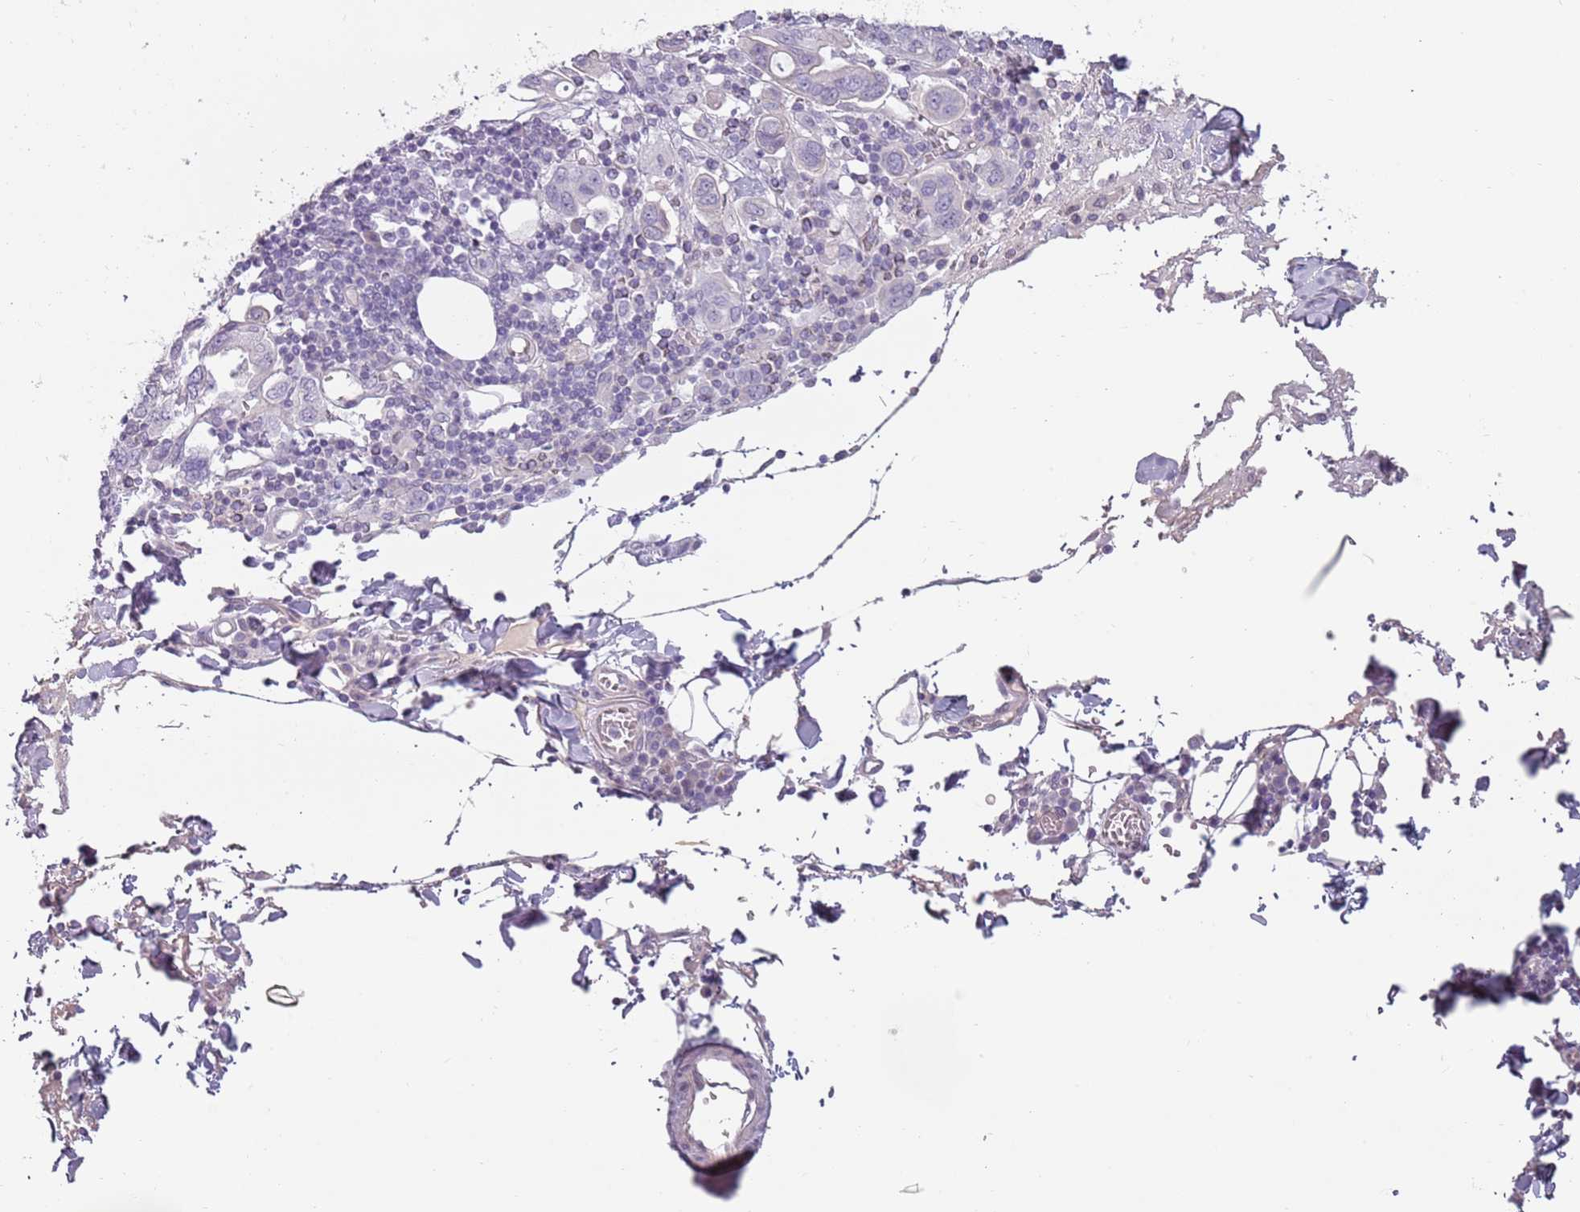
{"staining": {"intensity": "negative", "quantity": "none", "location": "none"}, "tissue": "stomach cancer", "cell_type": "Tumor cells", "image_type": "cancer", "snomed": [{"axis": "morphology", "description": "Adenocarcinoma, NOS"}, {"axis": "topography", "description": "Stomach, upper"}, {"axis": "topography", "description": "Stomach"}], "caption": "There is no significant expression in tumor cells of stomach cancer.", "gene": "RFX2", "patient": {"sex": "male", "age": 62}}